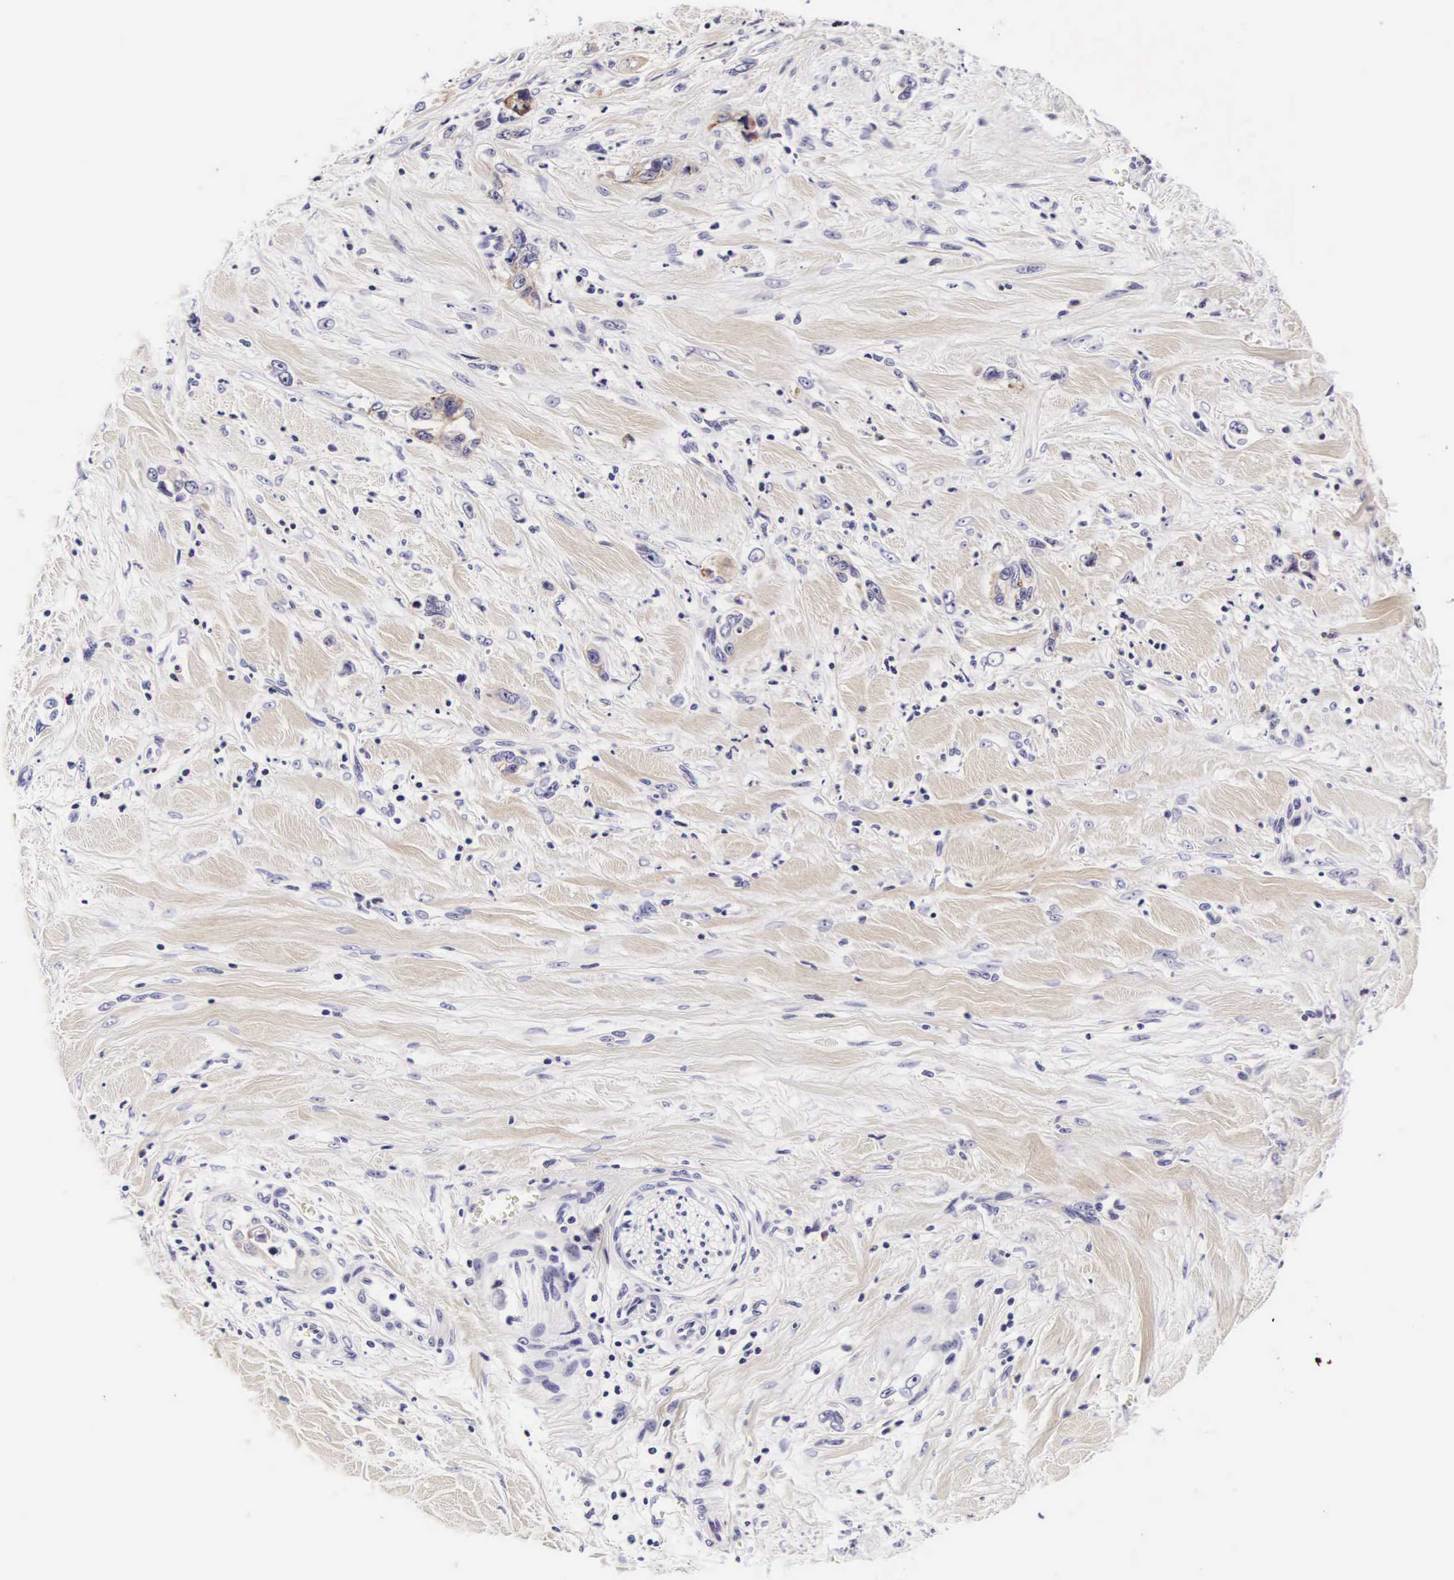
{"staining": {"intensity": "weak", "quantity": "25%-75%", "location": "cytoplasmic/membranous"}, "tissue": "pancreatic cancer", "cell_type": "Tumor cells", "image_type": "cancer", "snomed": [{"axis": "morphology", "description": "Adenocarcinoma, NOS"}, {"axis": "topography", "description": "Pancreas"}], "caption": "An image of pancreatic cancer stained for a protein demonstrates weak cytoplasmic/membranous brown staining in tumor cells.", "gene": "PHETA2", "patient": {"sex": "male", "age": 69}}